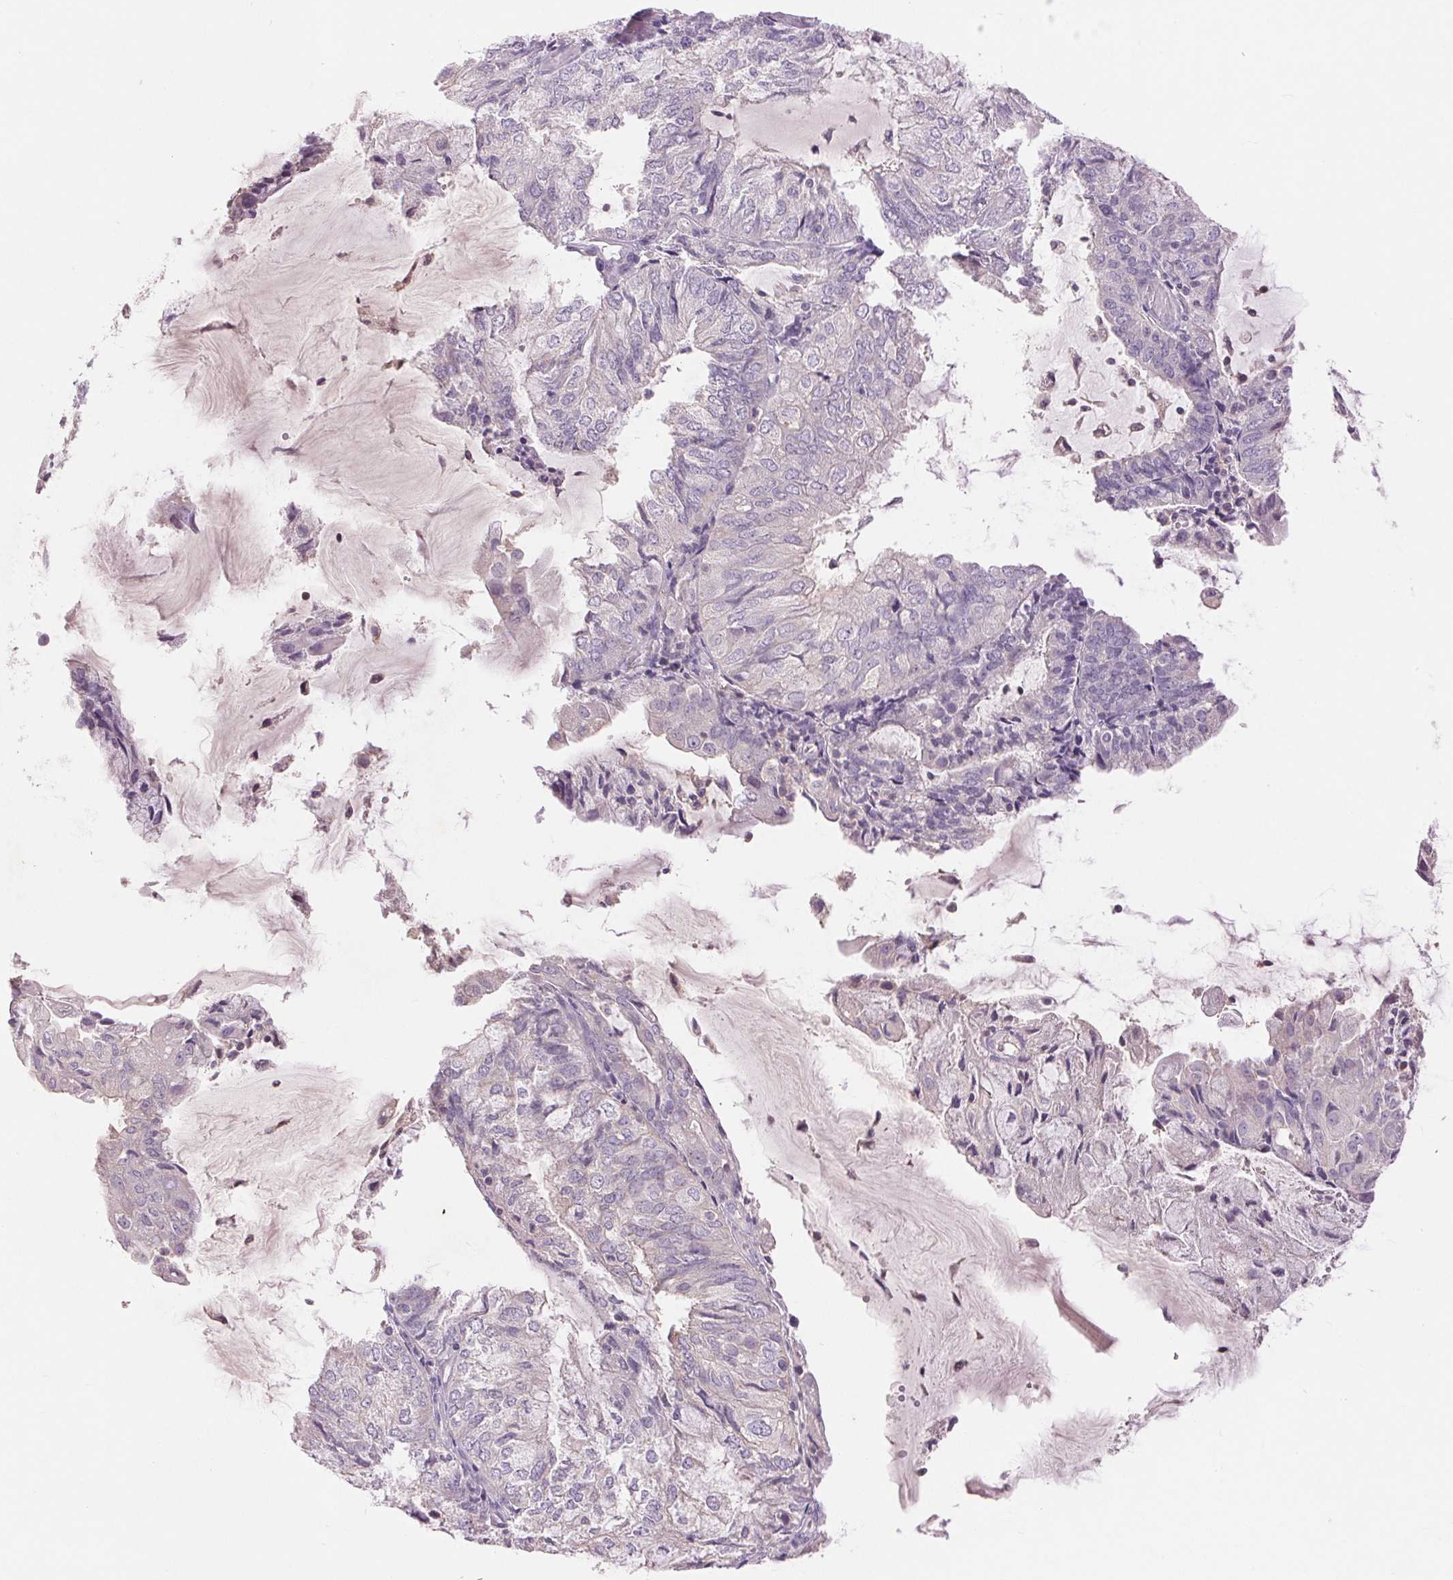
{"staining": {"intensity": "negative", "quantity": "none", "location": "none"}, "tissue": "endometrial cancer", "cell_type": "Tumor cells", "image_type": "cancer", "snomed": [{"axis": "morphology", "description": "Adenocarcinoma, NOS"}, {"axis": "topography", "description": "Endometrium"}], "caption": "Immunohistochemistry image of endometrial adenocarcinoma stained for a protein (brown), which exhibits no positivity in tumor cells.", "gene": "FXYD4", "patient": {"sex": "female", "age": 81}}